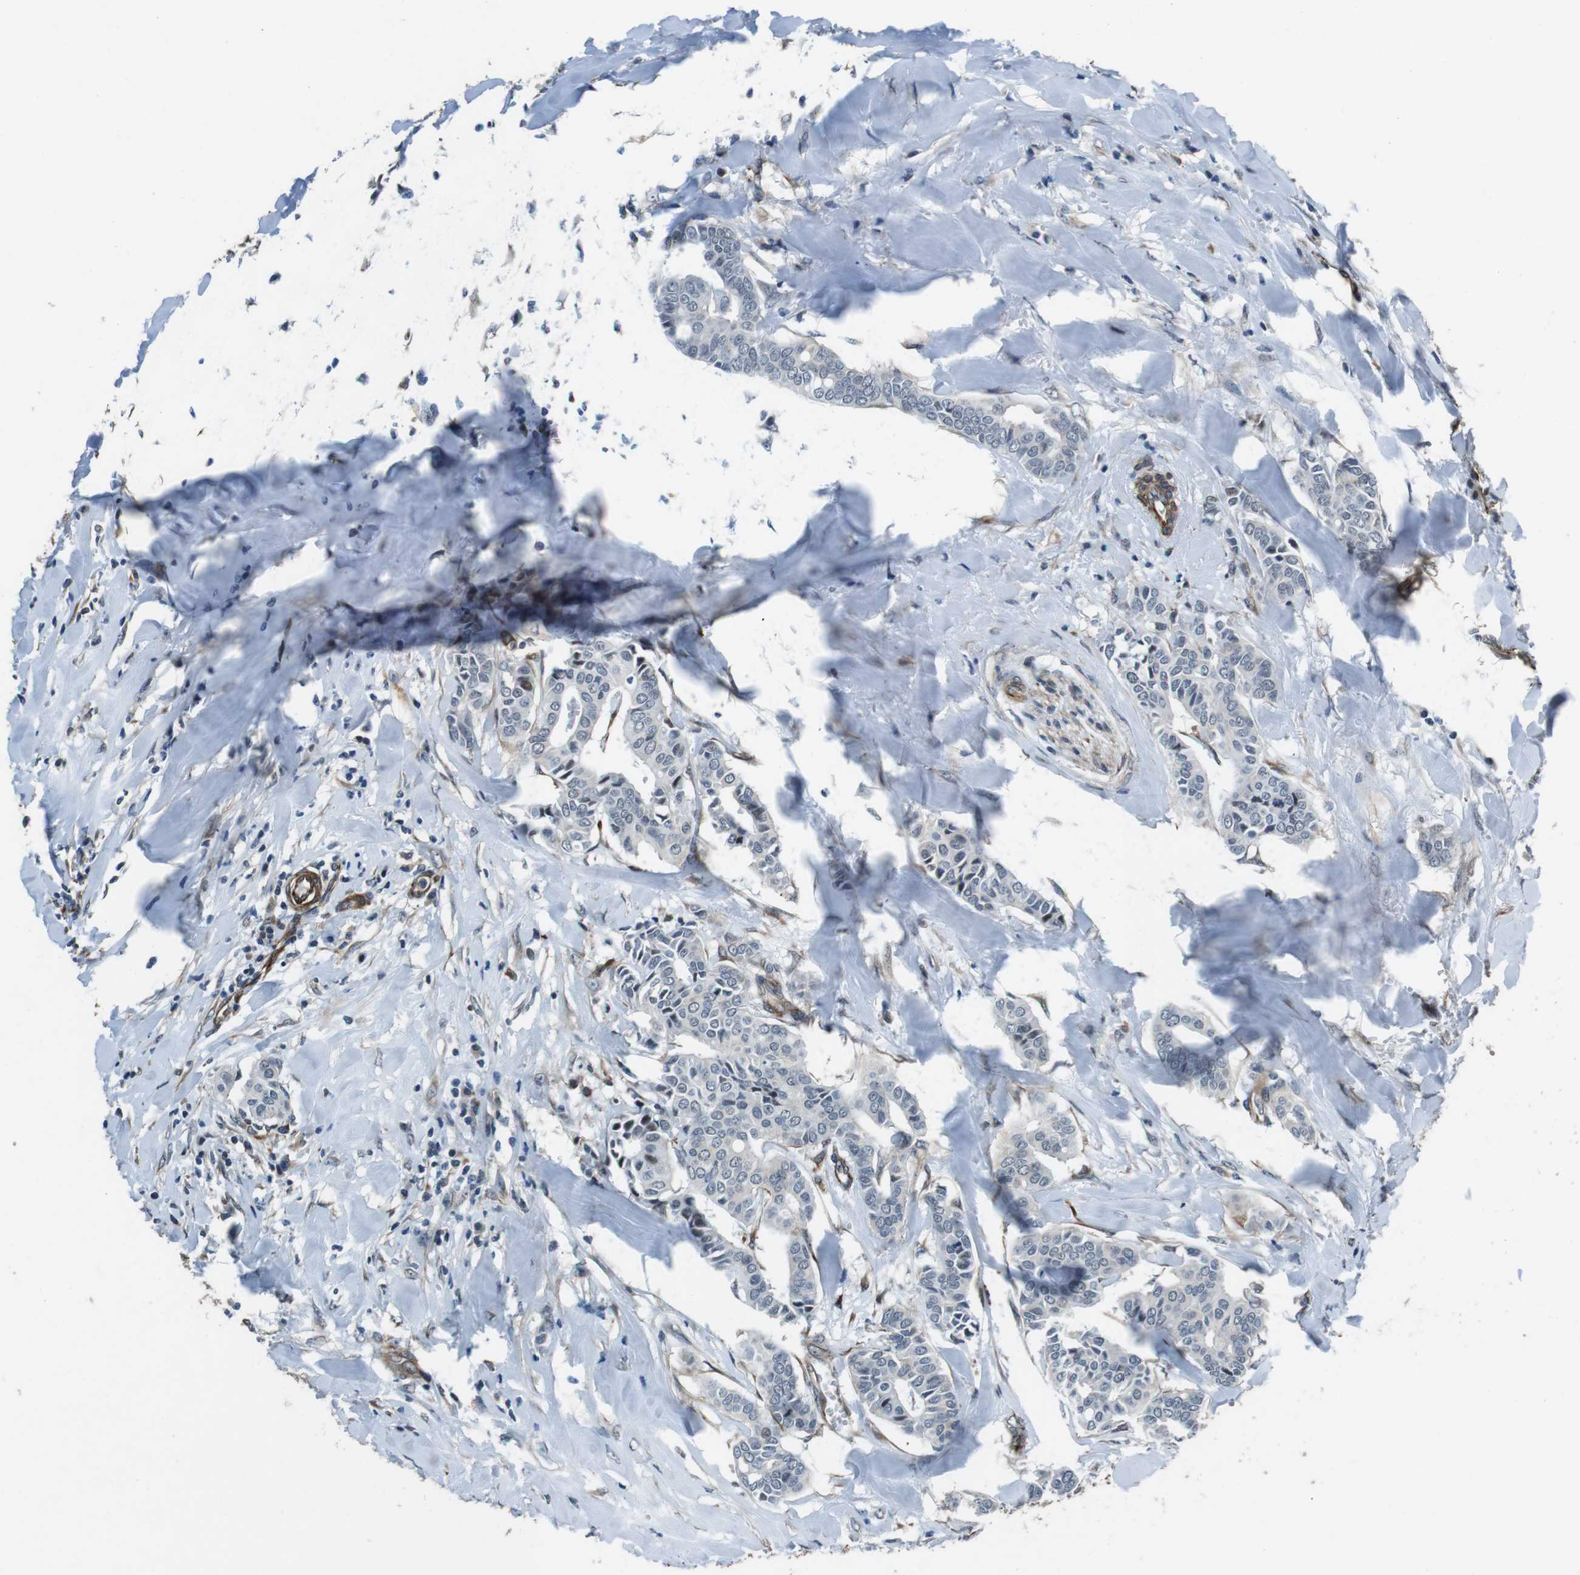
{"staining": {"intensity": "negative", "quantity": "none", "location": "none"}, "tissue": "head and neck cancer", "cell_type": "Tumor cells", "image_type": "cancer", "snomed": [{"axis": "morphology", "description": "Adenocarcinoma, NOS"}, {"axis": "topography", "description": "Salivary gland"}, {"axis": "topography", "description": "Head-Neck"}], "caption": "The histopathology image displays no significant staining in tumor cells of head and neck cancer (adenocarcinoma).", "gene": "LRRC49", "patient": {"sex": "female", "age": 59}}